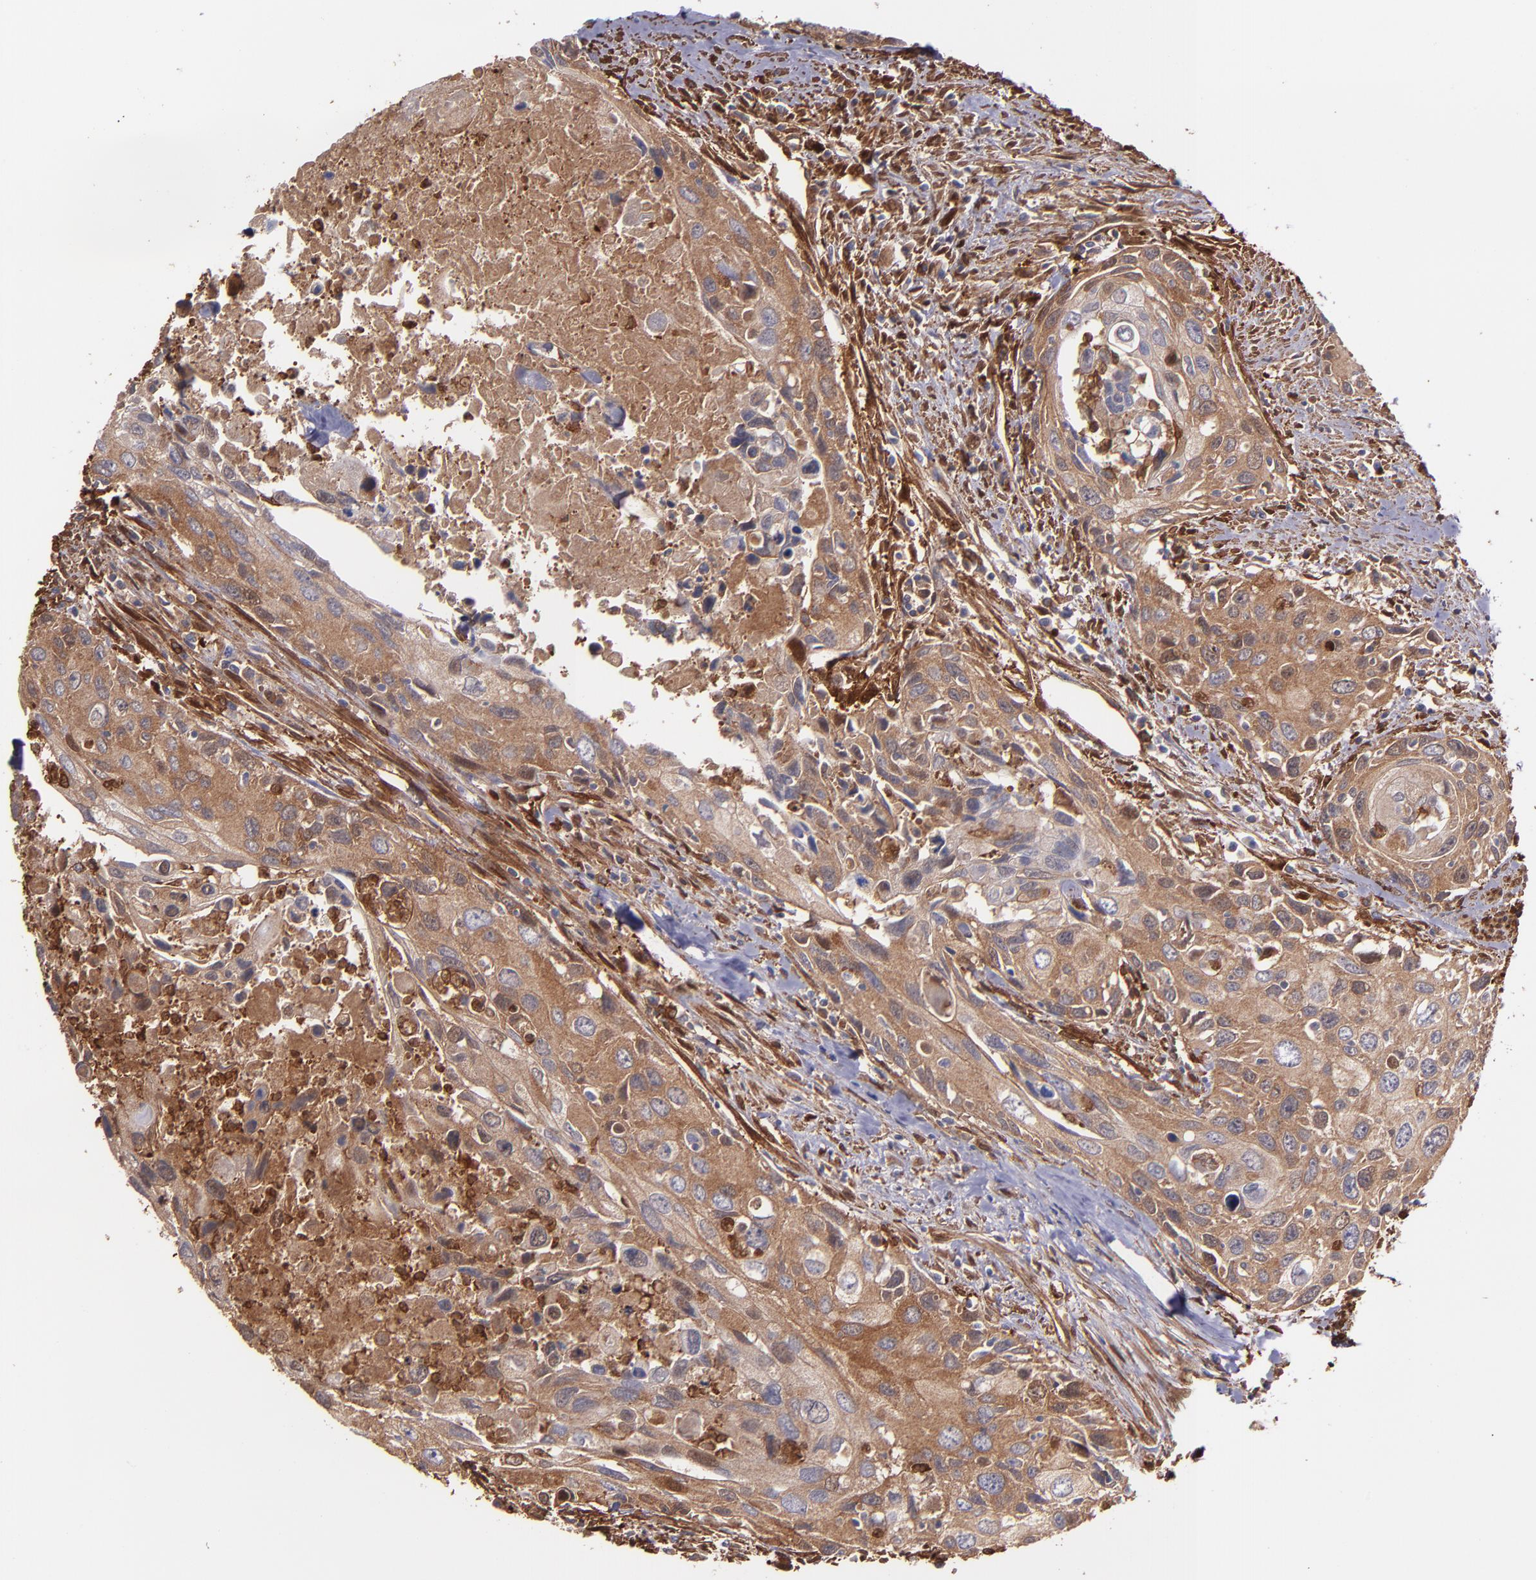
{"staining": {"intensity": "moderate", "quantity": ">75%", "location": "cytoplasmic/membranous"}, "tissue": "urothelial cancer", "cell_type": "Tumor cells", "image_type": "cancer", "snomed": [{"axis": "morphology", "description": "Urothelial carcinoma, High grade"}, {"axis": "topography", "description": "Urinary bladder"}], "caption": "Immunohistochemistry of urothelial cancer reveals medium levels of moderate cytoplasmic/membranous staining in about >75% of tumor cells.", "gene": "VCL", "patient": {"sex": "male", "age": 71}}